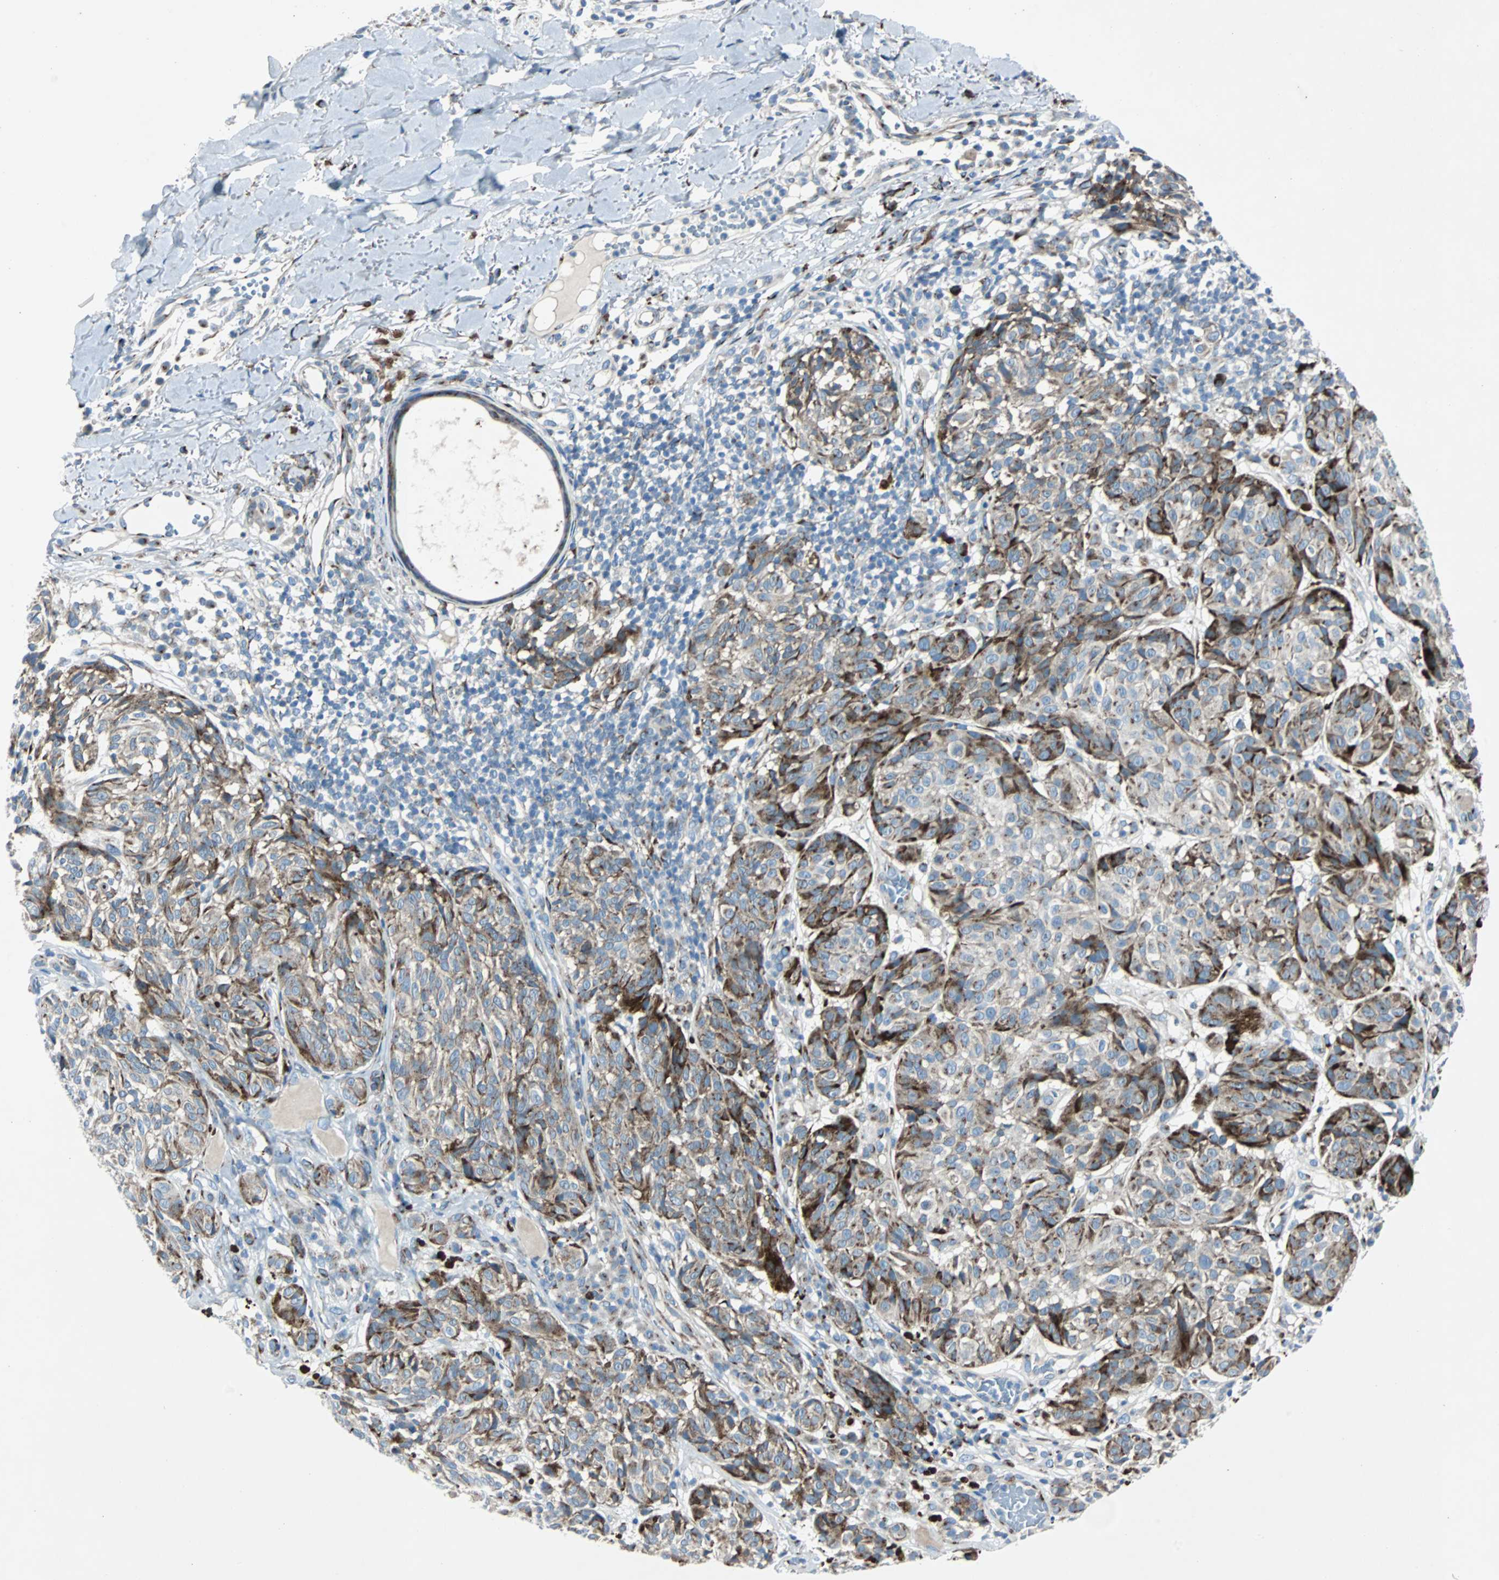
{"staining": {"intensity": "moderate", "quantity": ">75%", "location": "cytoplasmic/membranous"}, "tissue": "melanoma", "cell_type": "Tumor cells", "image_type": "cancer", "snomed": [{"axis": "morphology", "description": "Malignant melanoma, NOS"}, {"axis": "topography", "description": "Skin"}], "caption": "Melanoma was stained to show a protein in brown. There is medium levels of moderate cytoplasmic/membranous staining in about >75% of tumor cells.", "gene": "BBC3", "patient": {"sex": "female", "age": 46}}